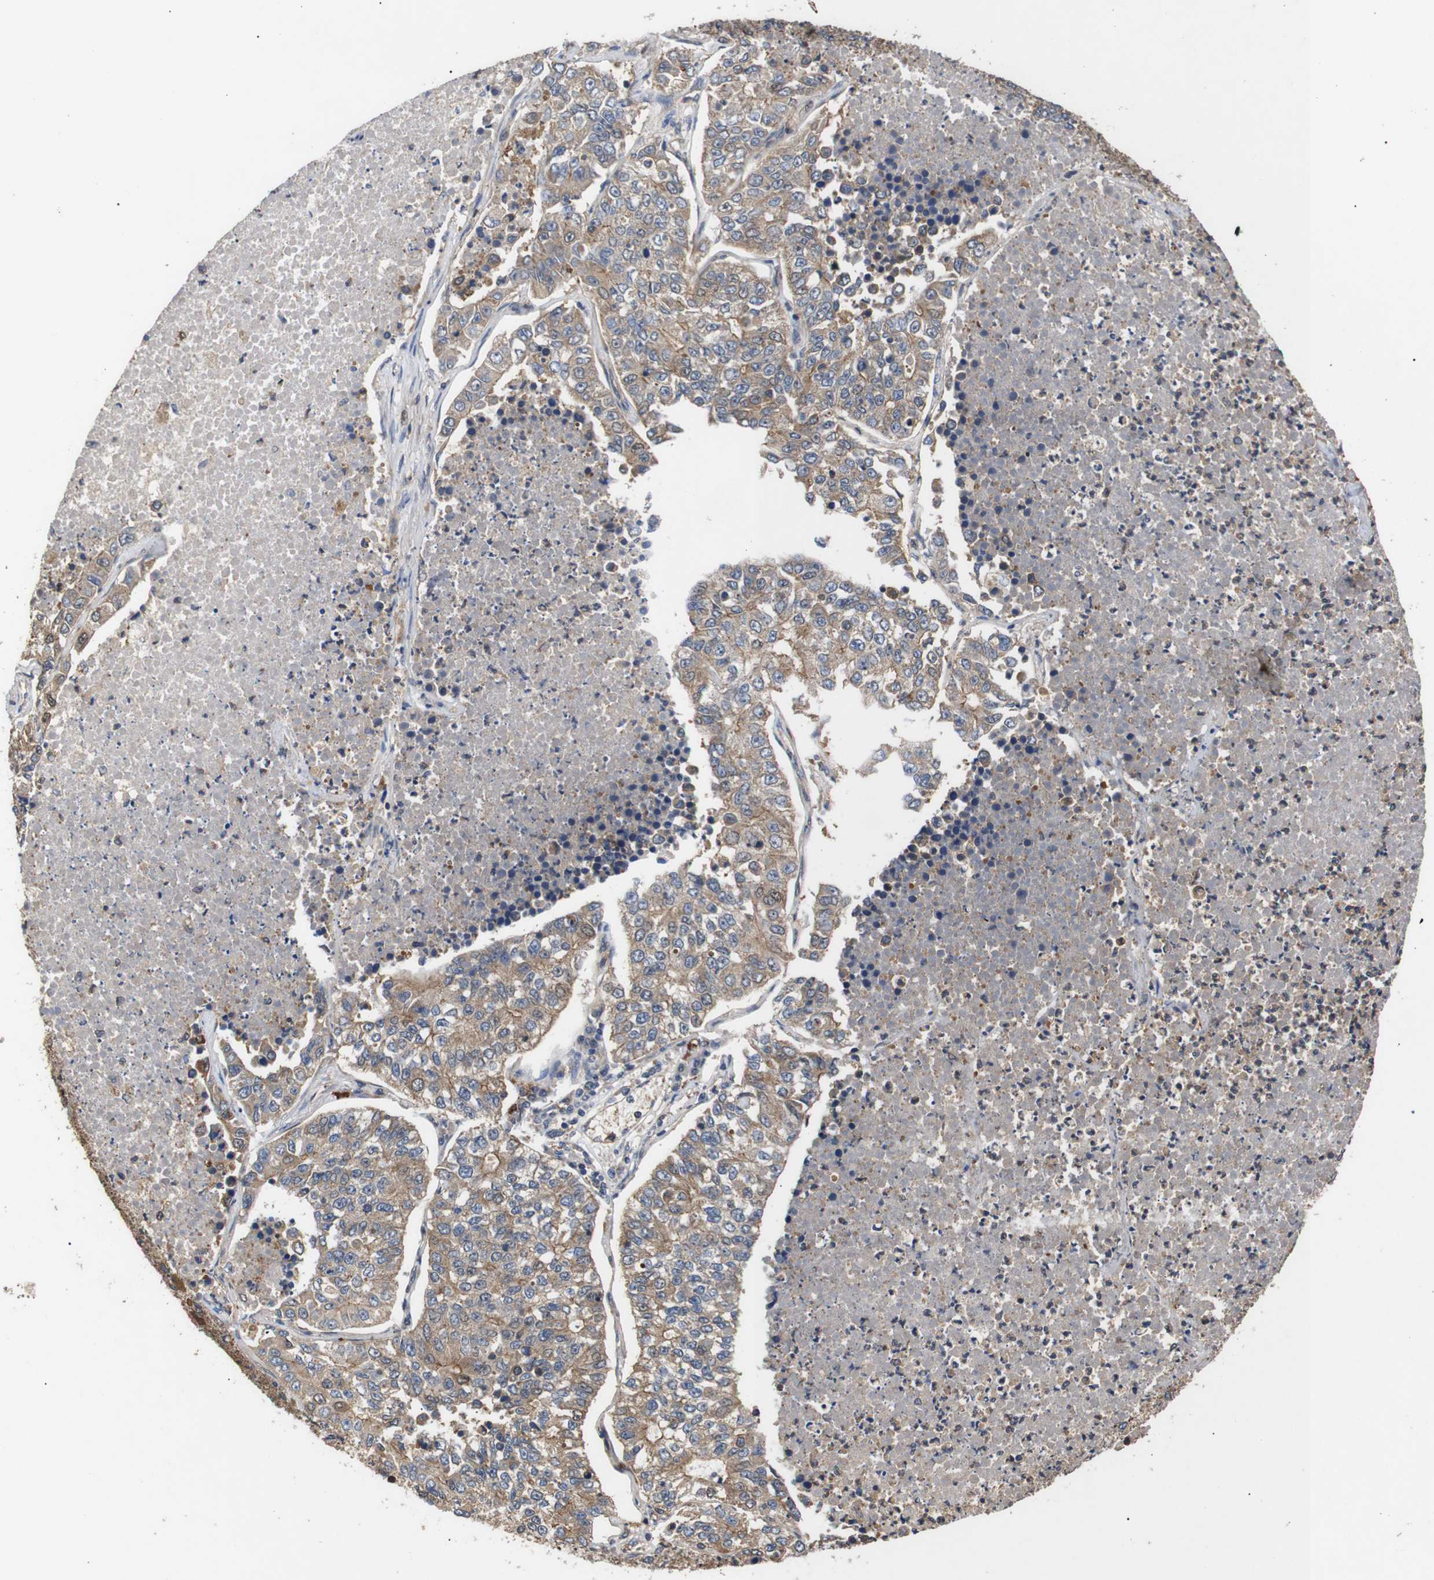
{"staining": {"intensity": "moderate", "quantity": ">75%", "location": "cytoplasmic/membranous"}, "tissue": "lung cancer", "cell_type": "Tumor cells", "image_type": "cancer", "snomed": [{"axis": "morphology", "description": "Adenocarcinoma, NOS"}, {"axis": "topography", "description": "Lung"}], "caption": "Moderate cytoplasmic/membranous protein expression is seen in approximately >75% of tumor cells in lung adenocarcinoma.", "gene": "DDR1", "patient": {"sex": "male", "age": 49}}